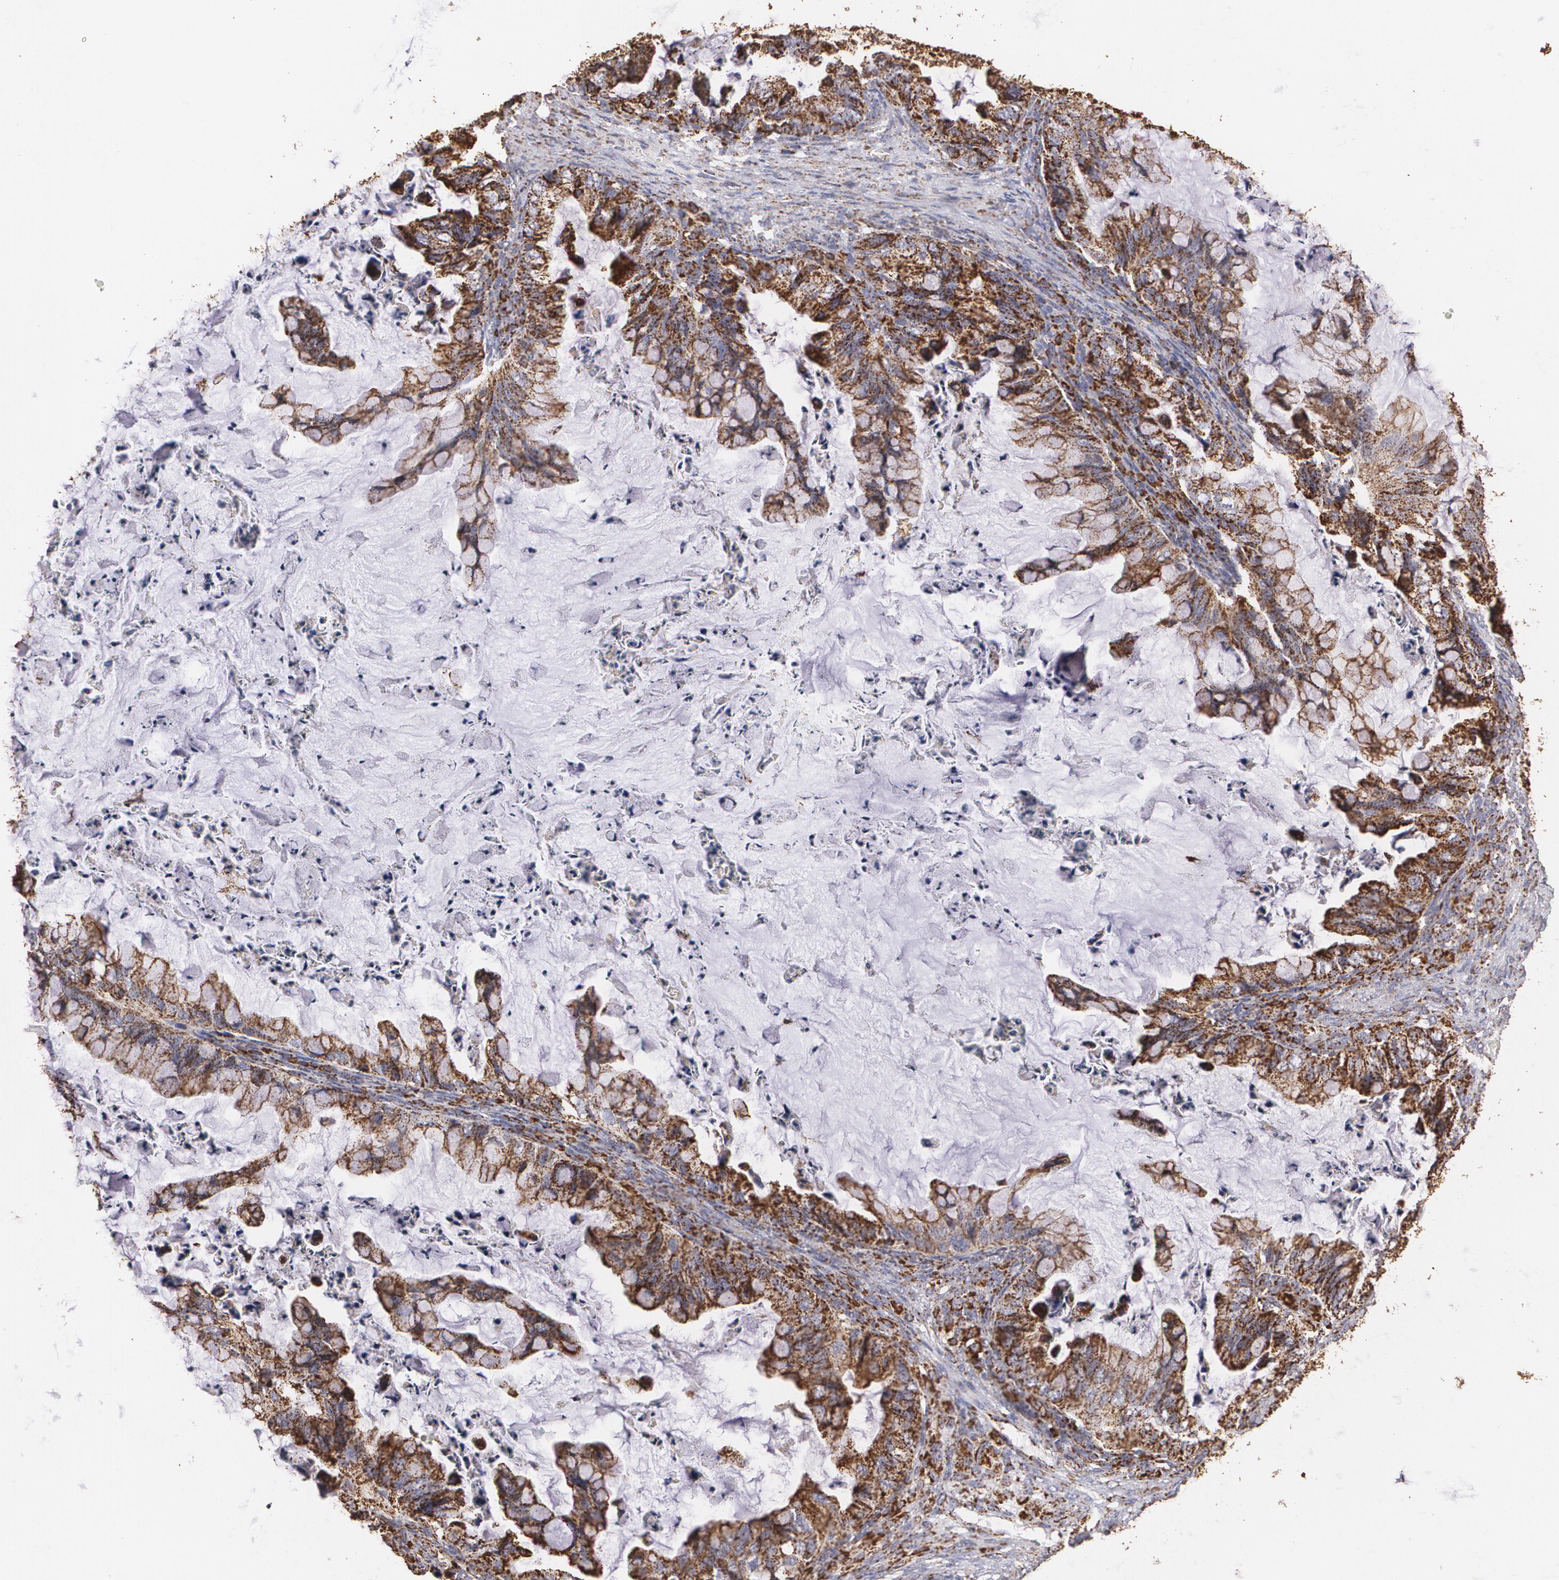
{"staining": {"intensity": "moderate", "quantity": ">75%", "location": "cytoplasmic/membranous"}, "tissue": "ovarian cancer", "cell_type": "Tumor cells", "image_type": "cancer", "snomed": [{"axis": "morphology", "description": "Cystadenocarcinoma, mucinous, NOS"}, {"axis": "topography", "description": "Ovary"}], "caption": "IHC photomicrograph of neoplastic tissue: human ovarian cancer (mucinous cystadenocarcinoma) stained using IHC exhibits medium levels of moderate protein expression localized specifically in the cytoplasmic/membranous of tumor cells, appearing as a cytoplasmic/membranous brown color.", "gene": "HSPD1", "patient": {"sex": "female", "age": 36}}